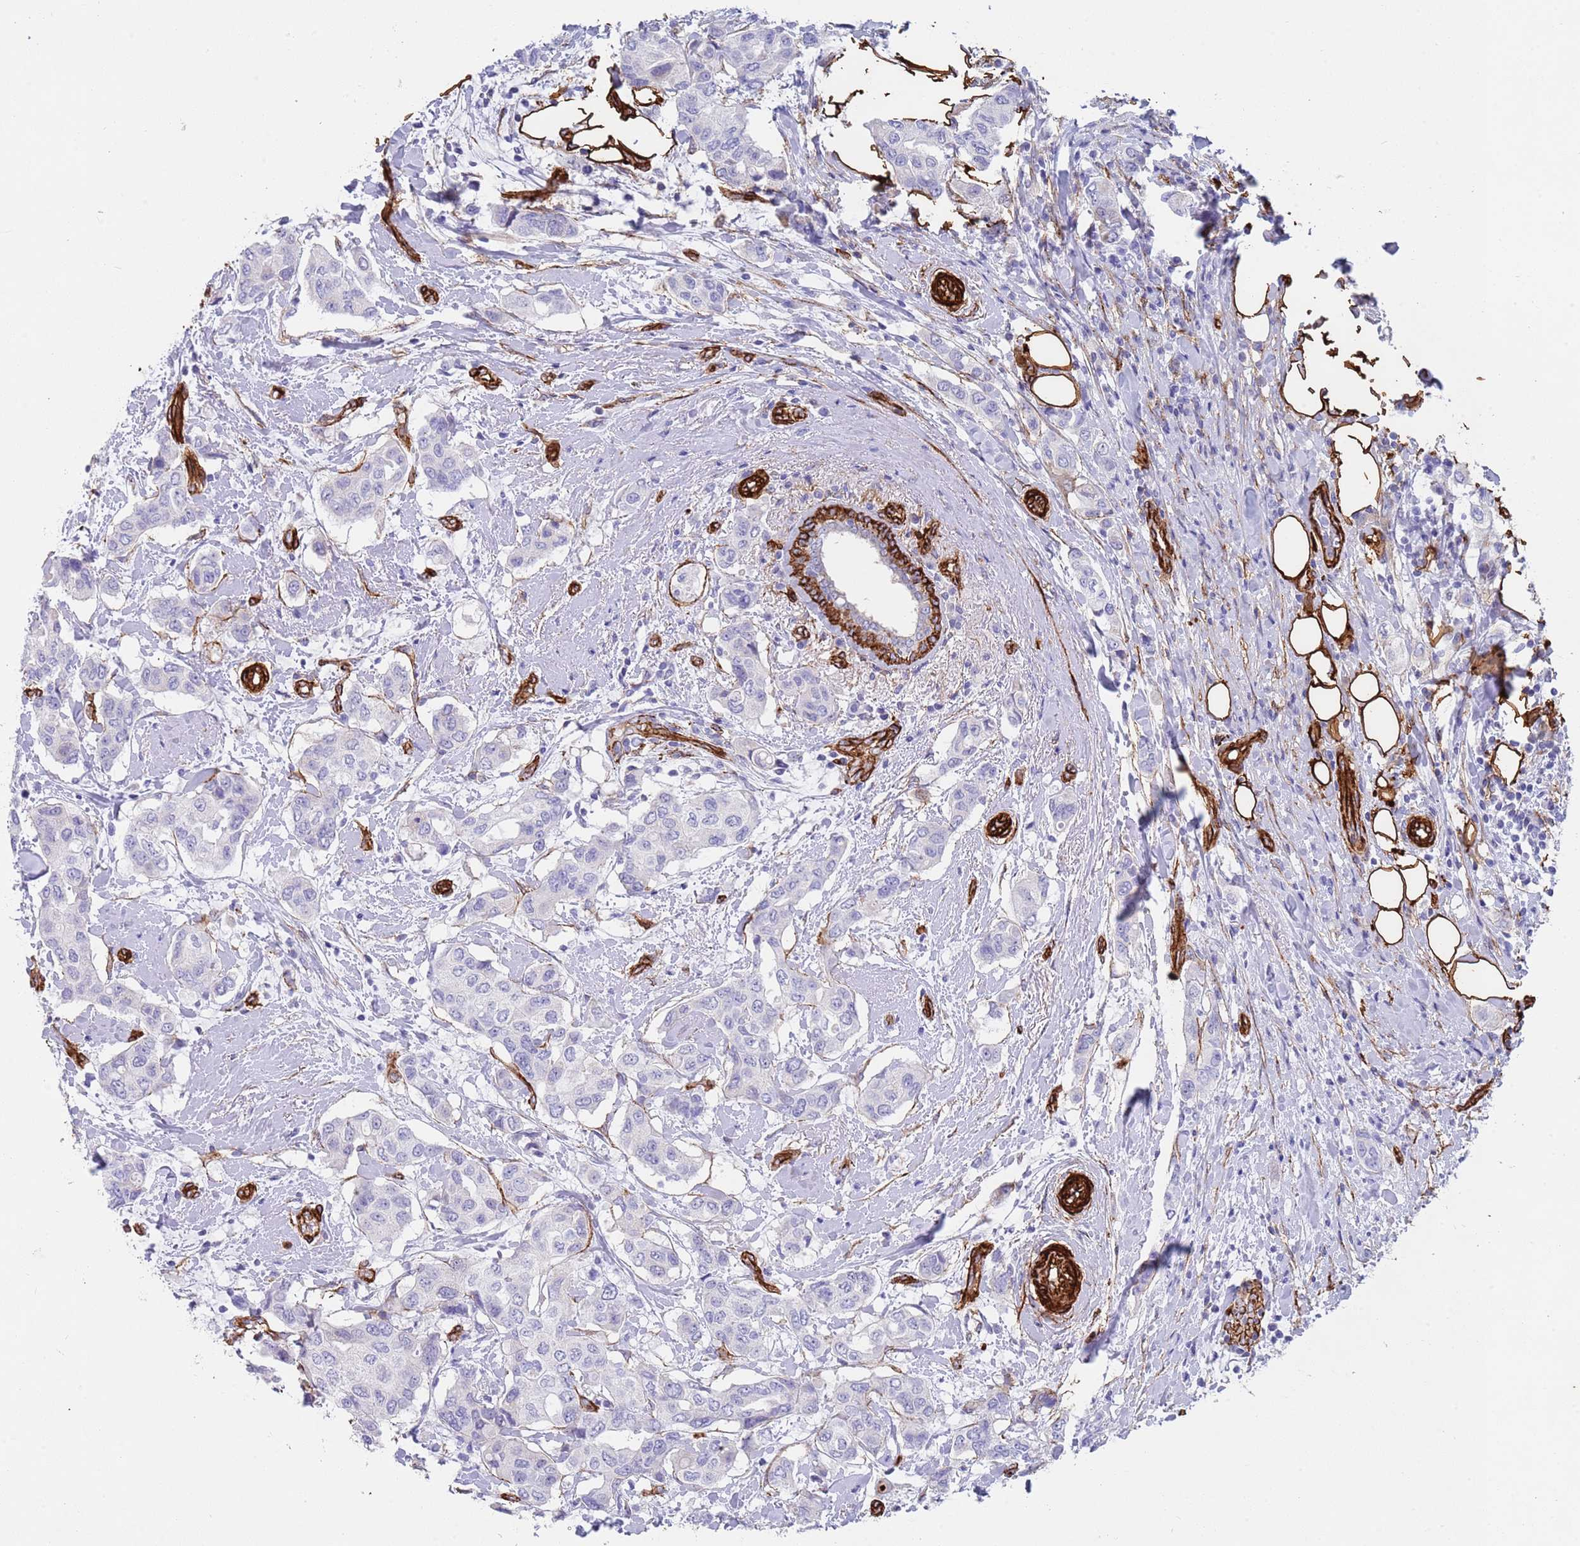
{"staining": {"intensity": "negative", "quantity": "none", "location": "none"}, "tissue": "breast cancer", "cell_type": "Tumor cells", "image_type": "cancer", "snomed": [{"axis": "morphology", "description": "Lobular carcinoma"}, {"axis": "topography", "description": "Breast"}], "caption": "Lobular carcinoma (breast) was stained to show a protein in brown. There is no significant staining in tumor cells.", "gene": "CAV2", "patient": {"sex": "female", "age": 51}}